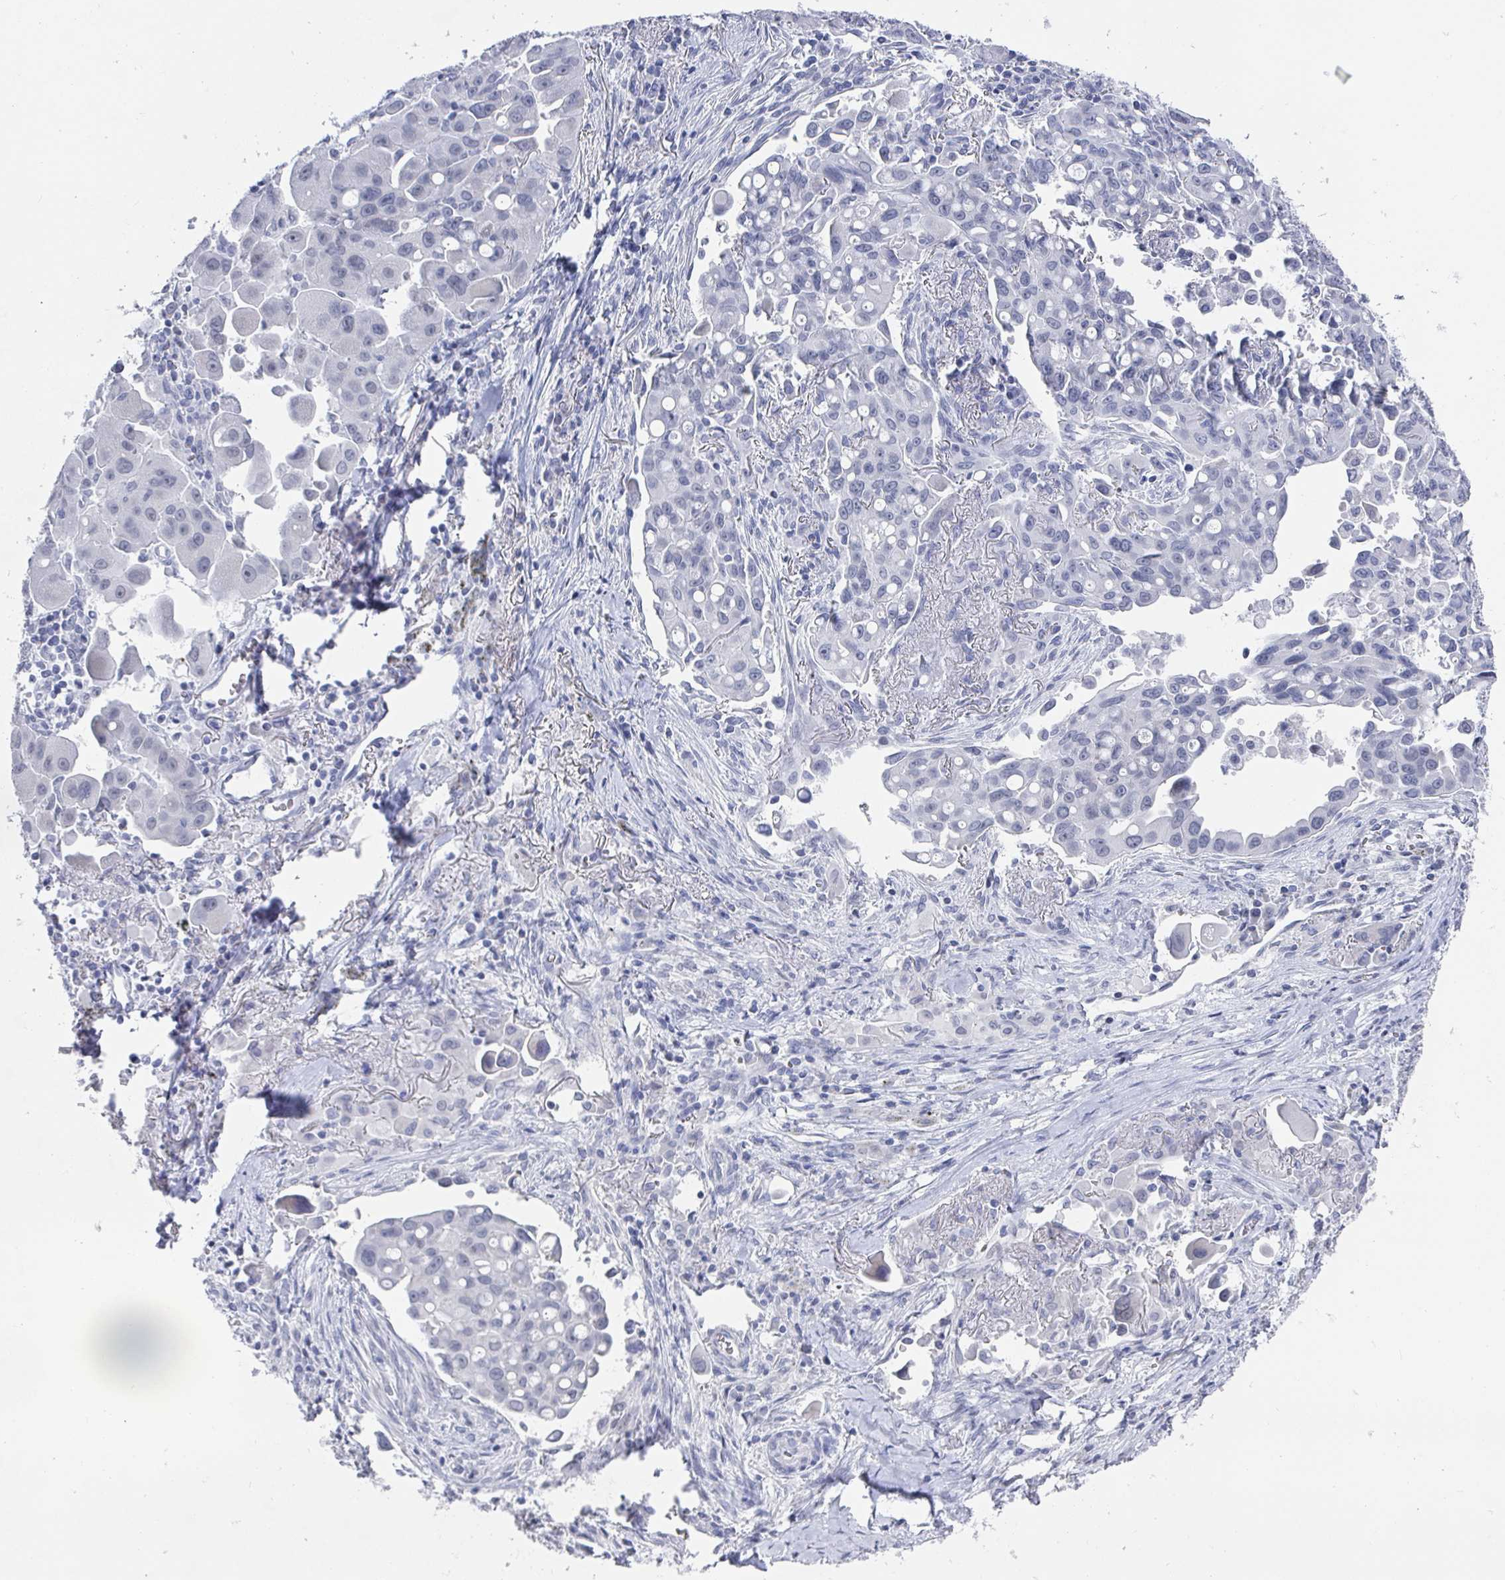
{"staining": {"intensity": "negative", "quantity": "none", "location": "none"}, "tissue": "lung cancer", "cell_type": "Tumor cells", "image_type": "cancer", "snomed": [{"axis": "morphology", "description": "Adenocarcinoma, NOS"}, {"axis": "topography", "description": "Lung"}], "caption": "High power microscopy photomicrograph of an immunohistochemistry histopathology image of lung adenocarcinoma, revealing no significant staining in tumor cells.", "gene": "CAMKV", "patient": {"sex": "male", "age": 68}}